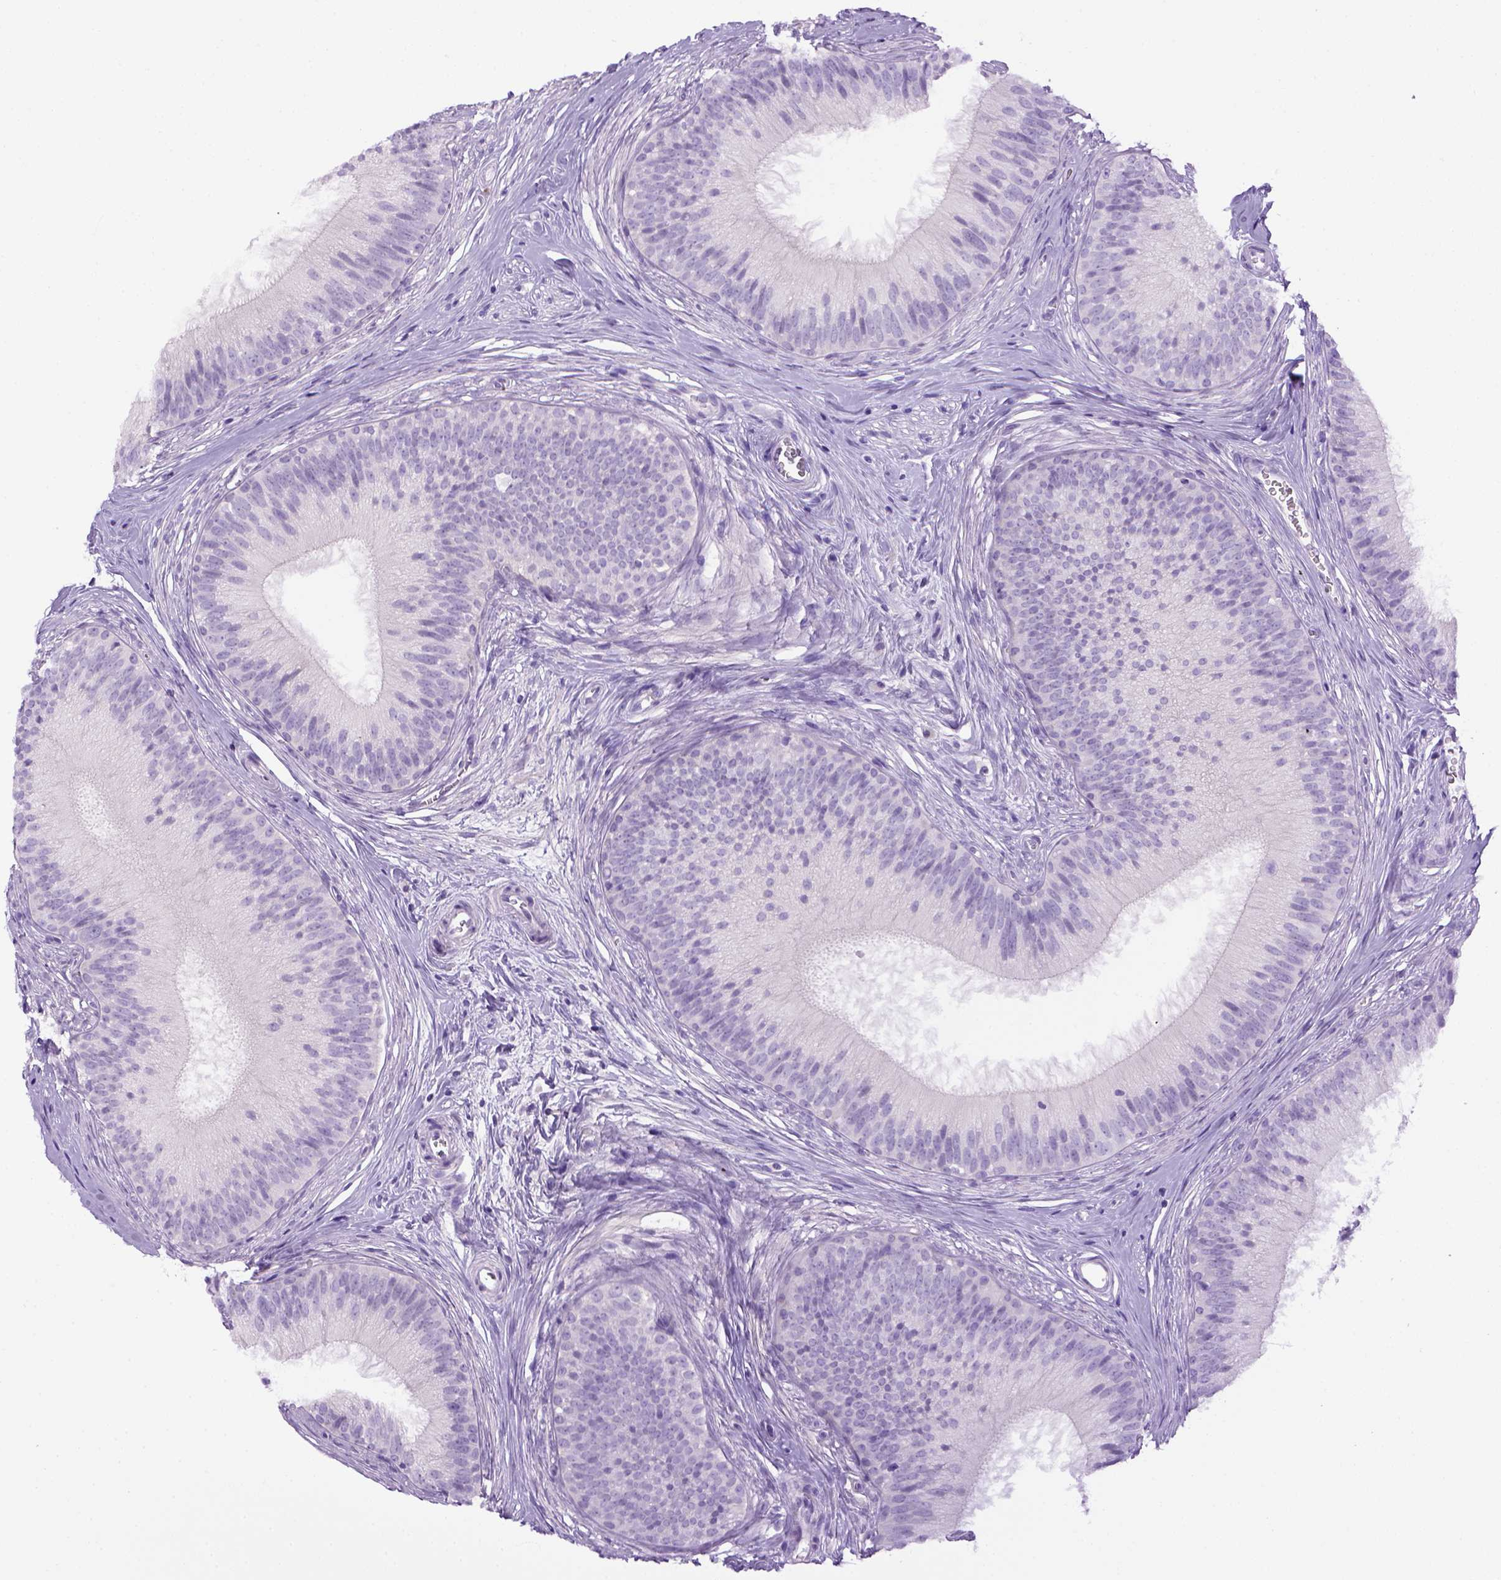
{"staining": {"intensity": "negative", "quantity": "none", "location": "none"}, "tissue": "epididymis", "cell_type": "Glandular cells", "image_type": "normal", "snomed": [{"axis": "morphology", "description": "Normal tissue, NOS"}, {"axis": "topography", "description": "Epididymis"}], "caption": "Epididymis stained for a protein using immunohistochemistry exhibits no staining glandular cells.", "gene": "SGCG", "patient": {"sex": "male", "age": 24}}